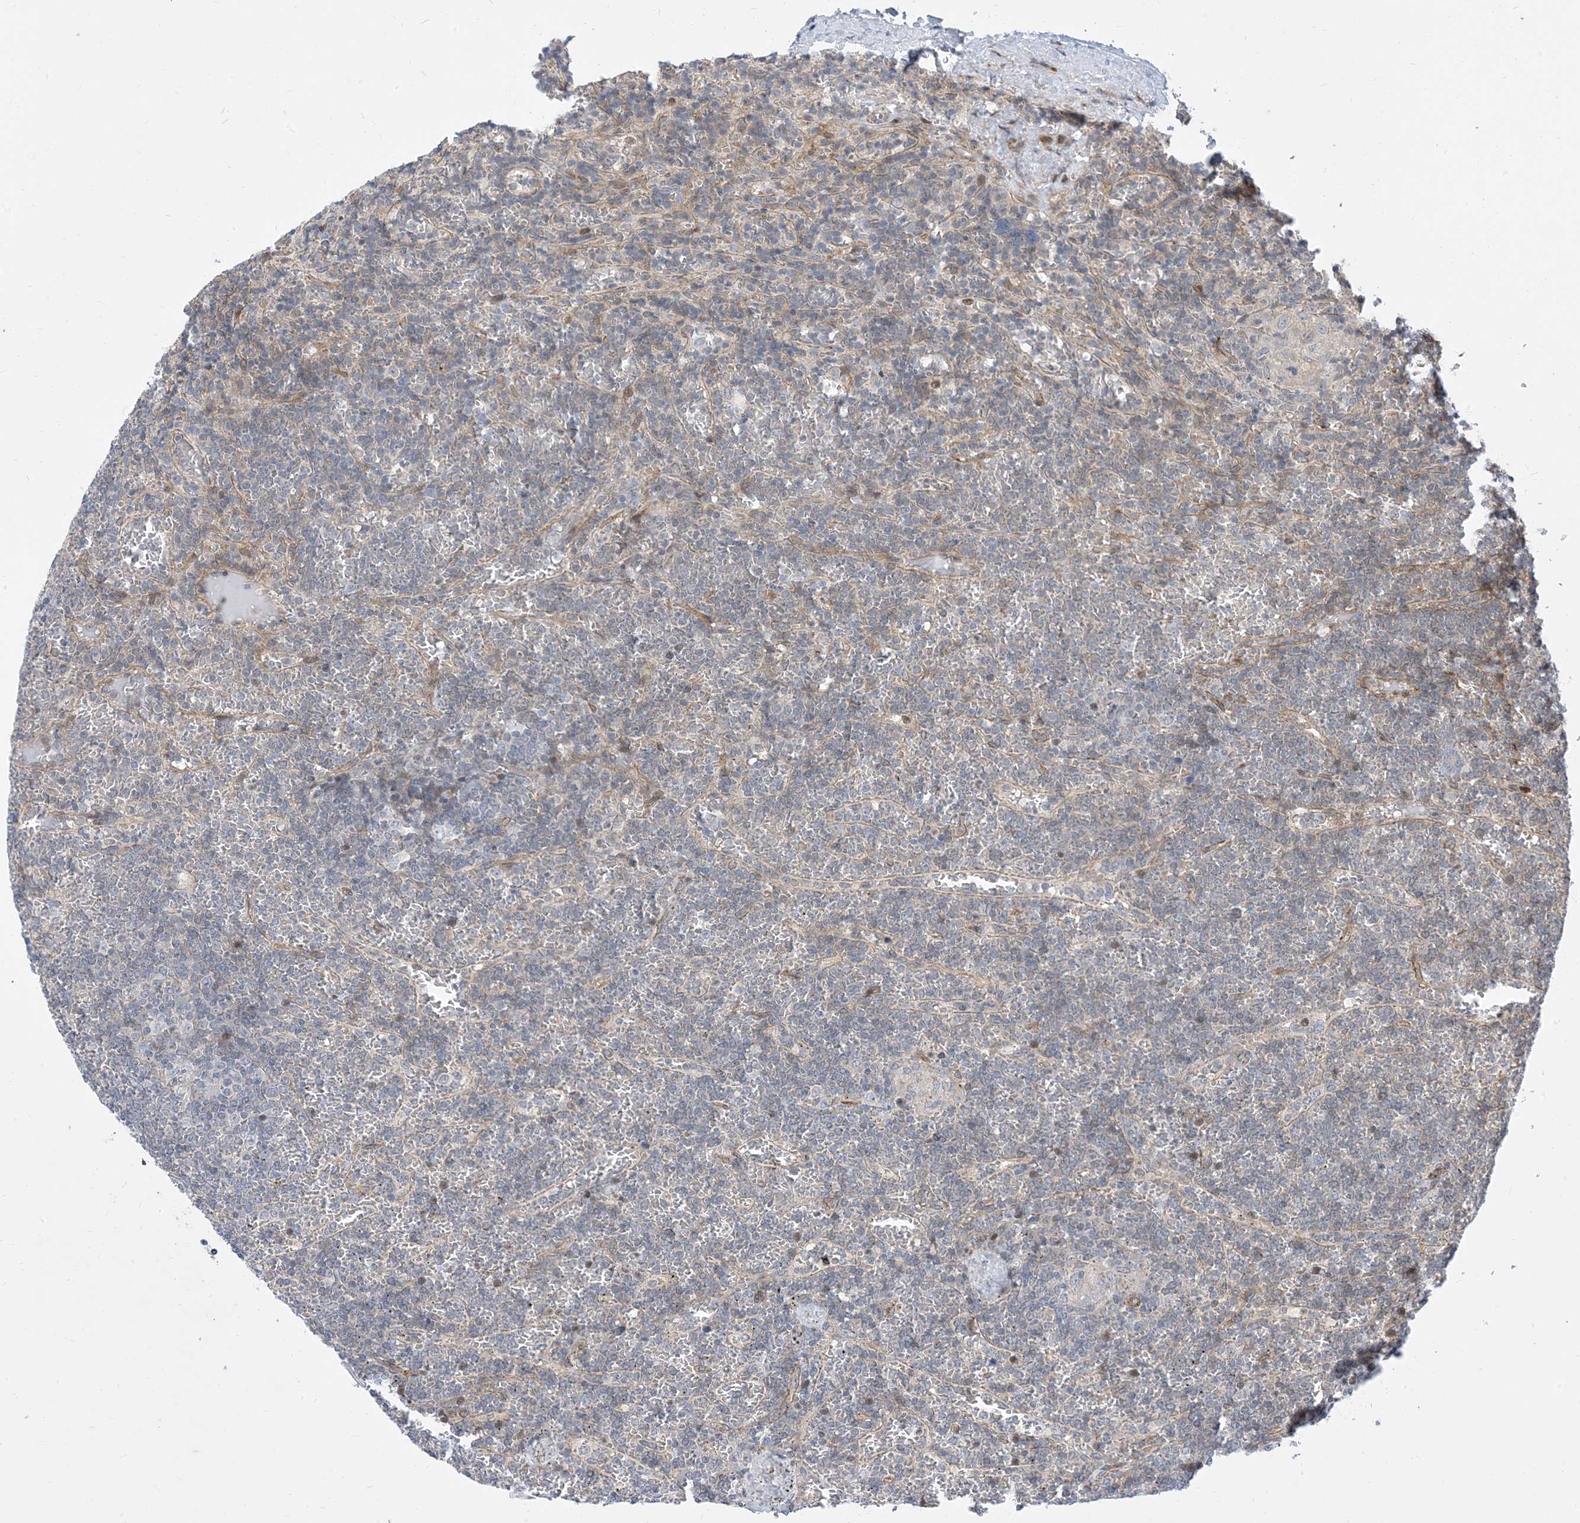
{"staining": {"intensity": "negative", "quantity": "none", "location": "none"}, "tissue": "lymphoma", "cell_type": "Tumor cells", "image_type": "cancer", "snomed": [{"axis": "morphology", "description": "Malignant lymphoma, non-Hodgkin's type, Low grade"}, {"axis": "topography", "description": "Spleen"}], "caption": "High power microscopy photomicrograph of an IHC micrograph of lymphoma, revealing no significant expression in tumor cells.", "gene": "TYSND1", "patient": {"sex": "female", "age": 19}}